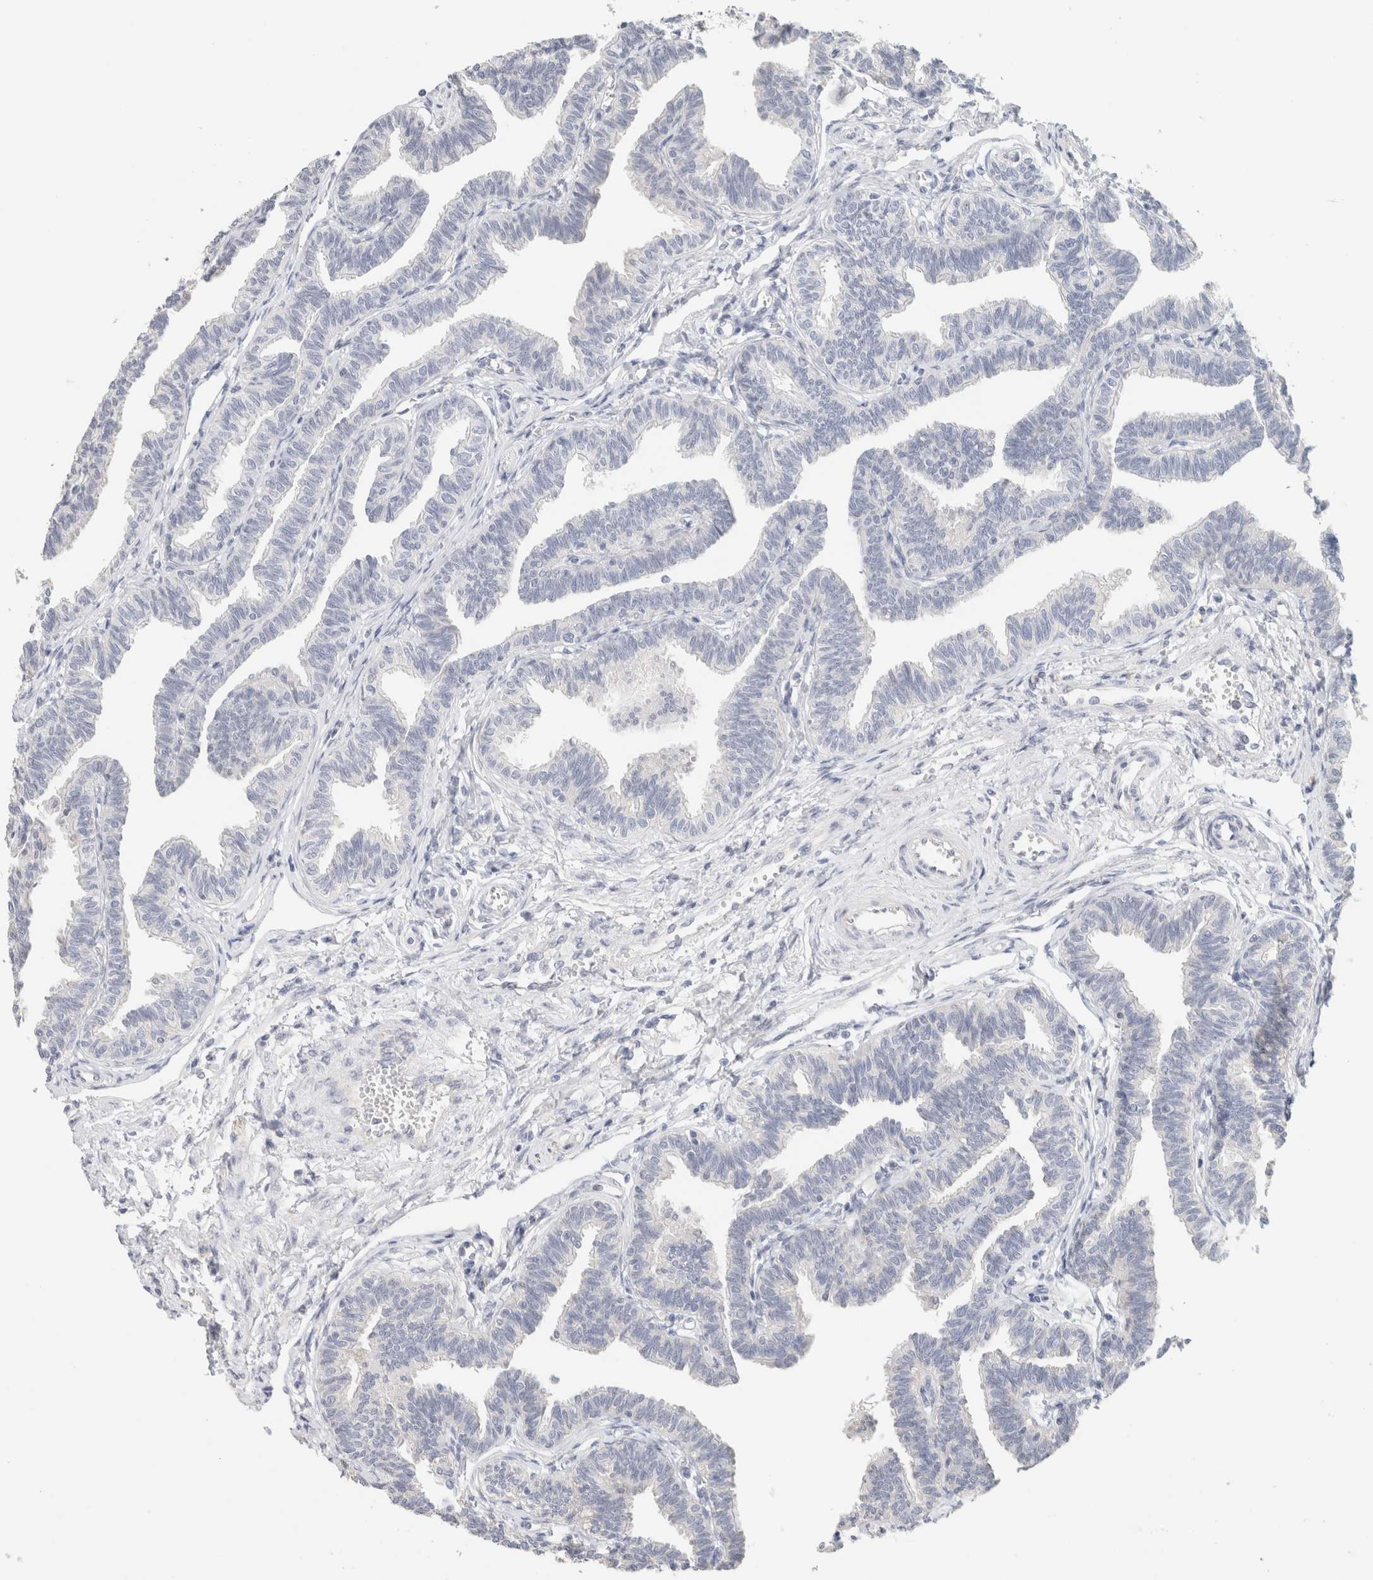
{"staining": {"intensity": "negative", "quantity": "none", "location": "none"}, "tissue": "fallopian tube", "cell_type": "Glandular cells", "image_type": "normal", "snomed": [{"axis": "morphology", "description": "Normal tissue, NOS"}, {"axis": "topography", "description": "Fallopian tube"}, {"axis": "topography", "description": "Ovary"}], "caption": "Immunohistochemistry image of benign fallopian tube: fallopian tube stained with DAB shows no significant protein positivity in glandular cells.", "gene": "NEFM", "patient": {"sex": "female", "age": 23}}